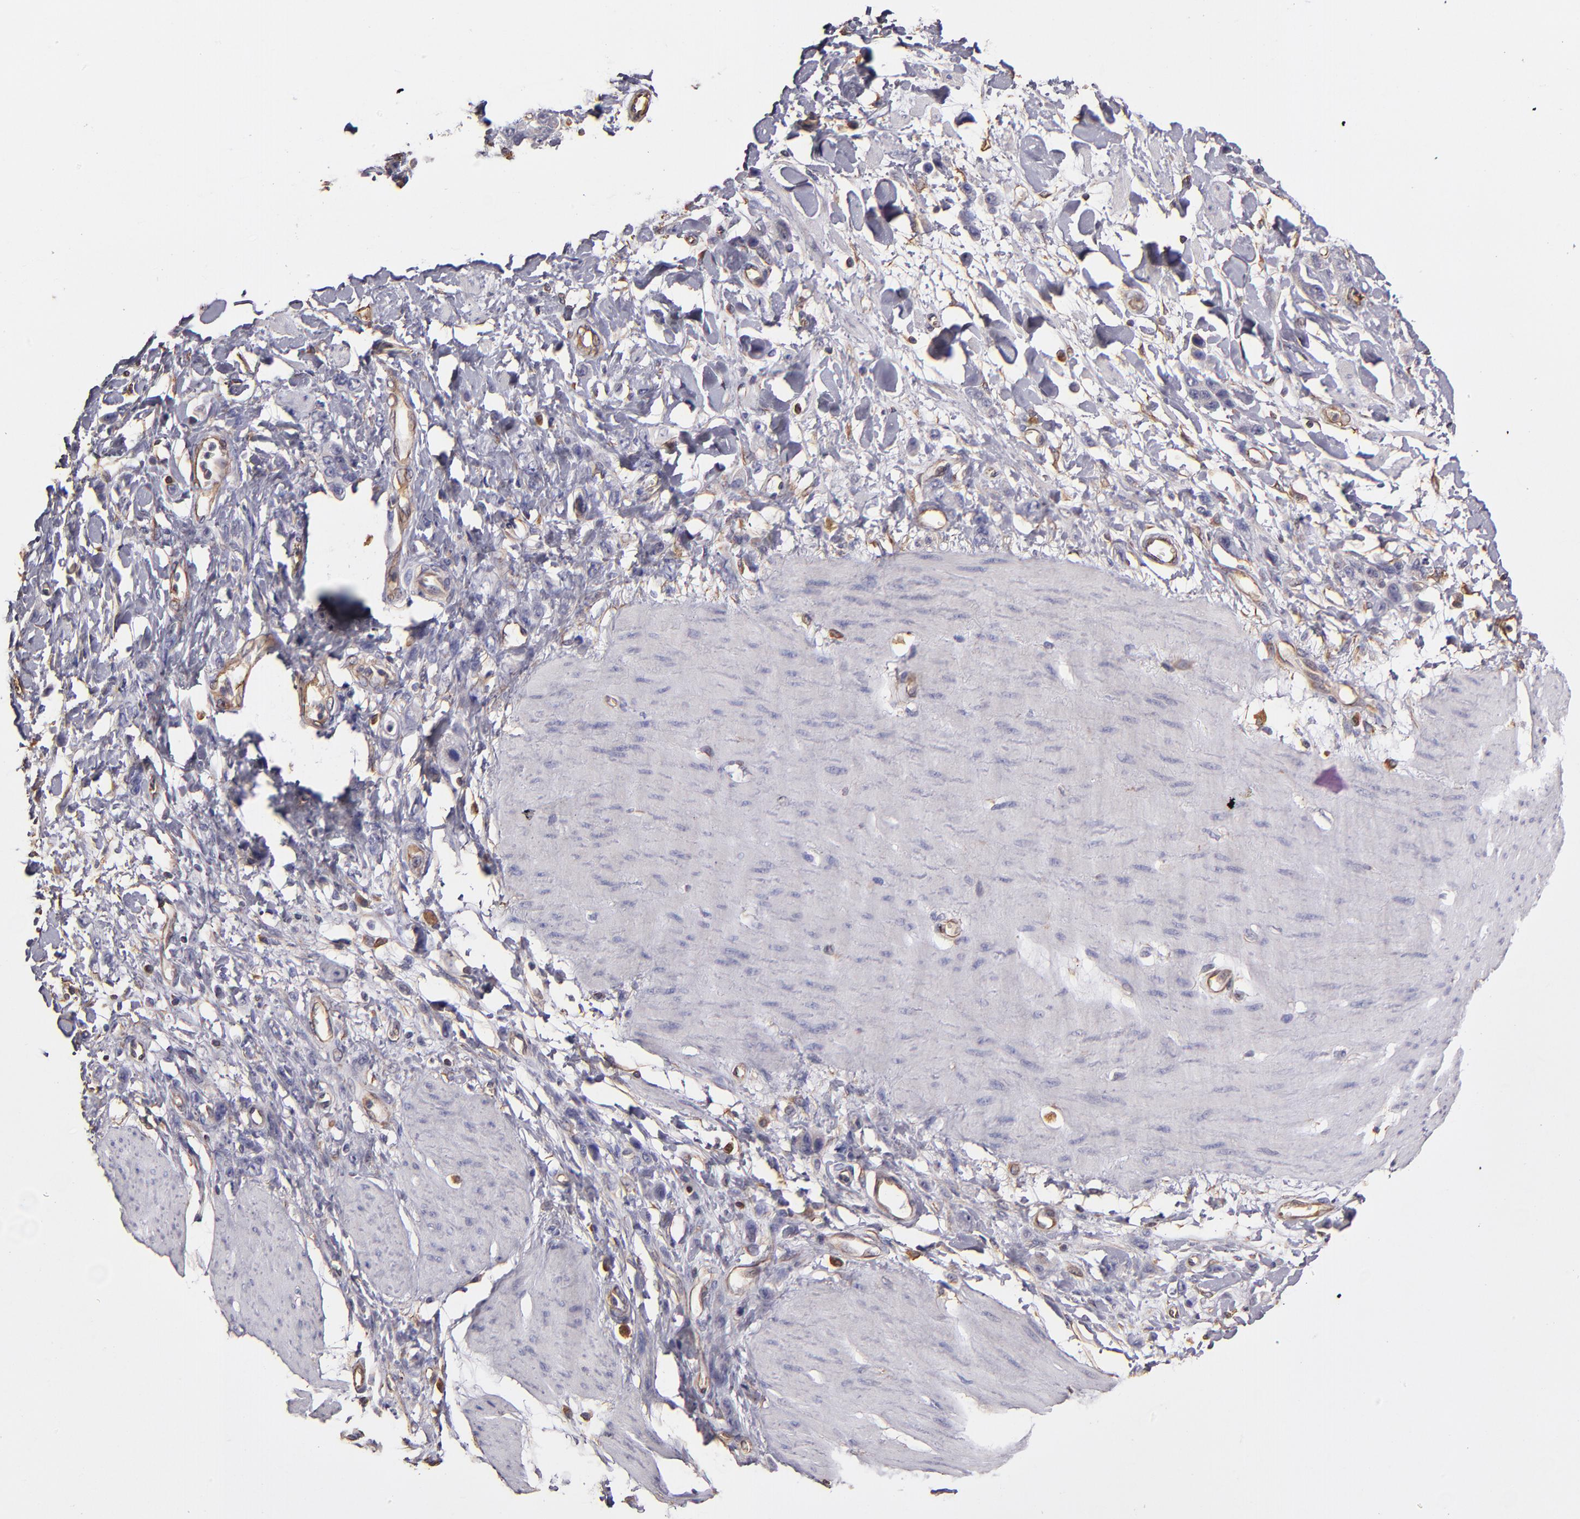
{"staining": {"intensity": "negative", "quantity": "none", "location": "none"}, "tissue": "stomach cancer", "cell_type": "Tumor cells", "image_type": "cancer", "snomed": [{"axis": "morphology", "description": "Normal tissue, NOS"}, {"axis": "morphology", "description": "Adenocarcinoma, NOS"}, {"axis": "topography", "description": "Stomach"}], "caption": "Immunohistochemical staining of human stomach adenocarcinoma reveals no significant expression in tumor cells. (Brightfield microscopy of DAB (3,3'-diaminobenzidine) immunohistochemistry (IHC) at high magnification).", "gene": "ABCC1", "patient": {"sex": "male", "age": 82}}